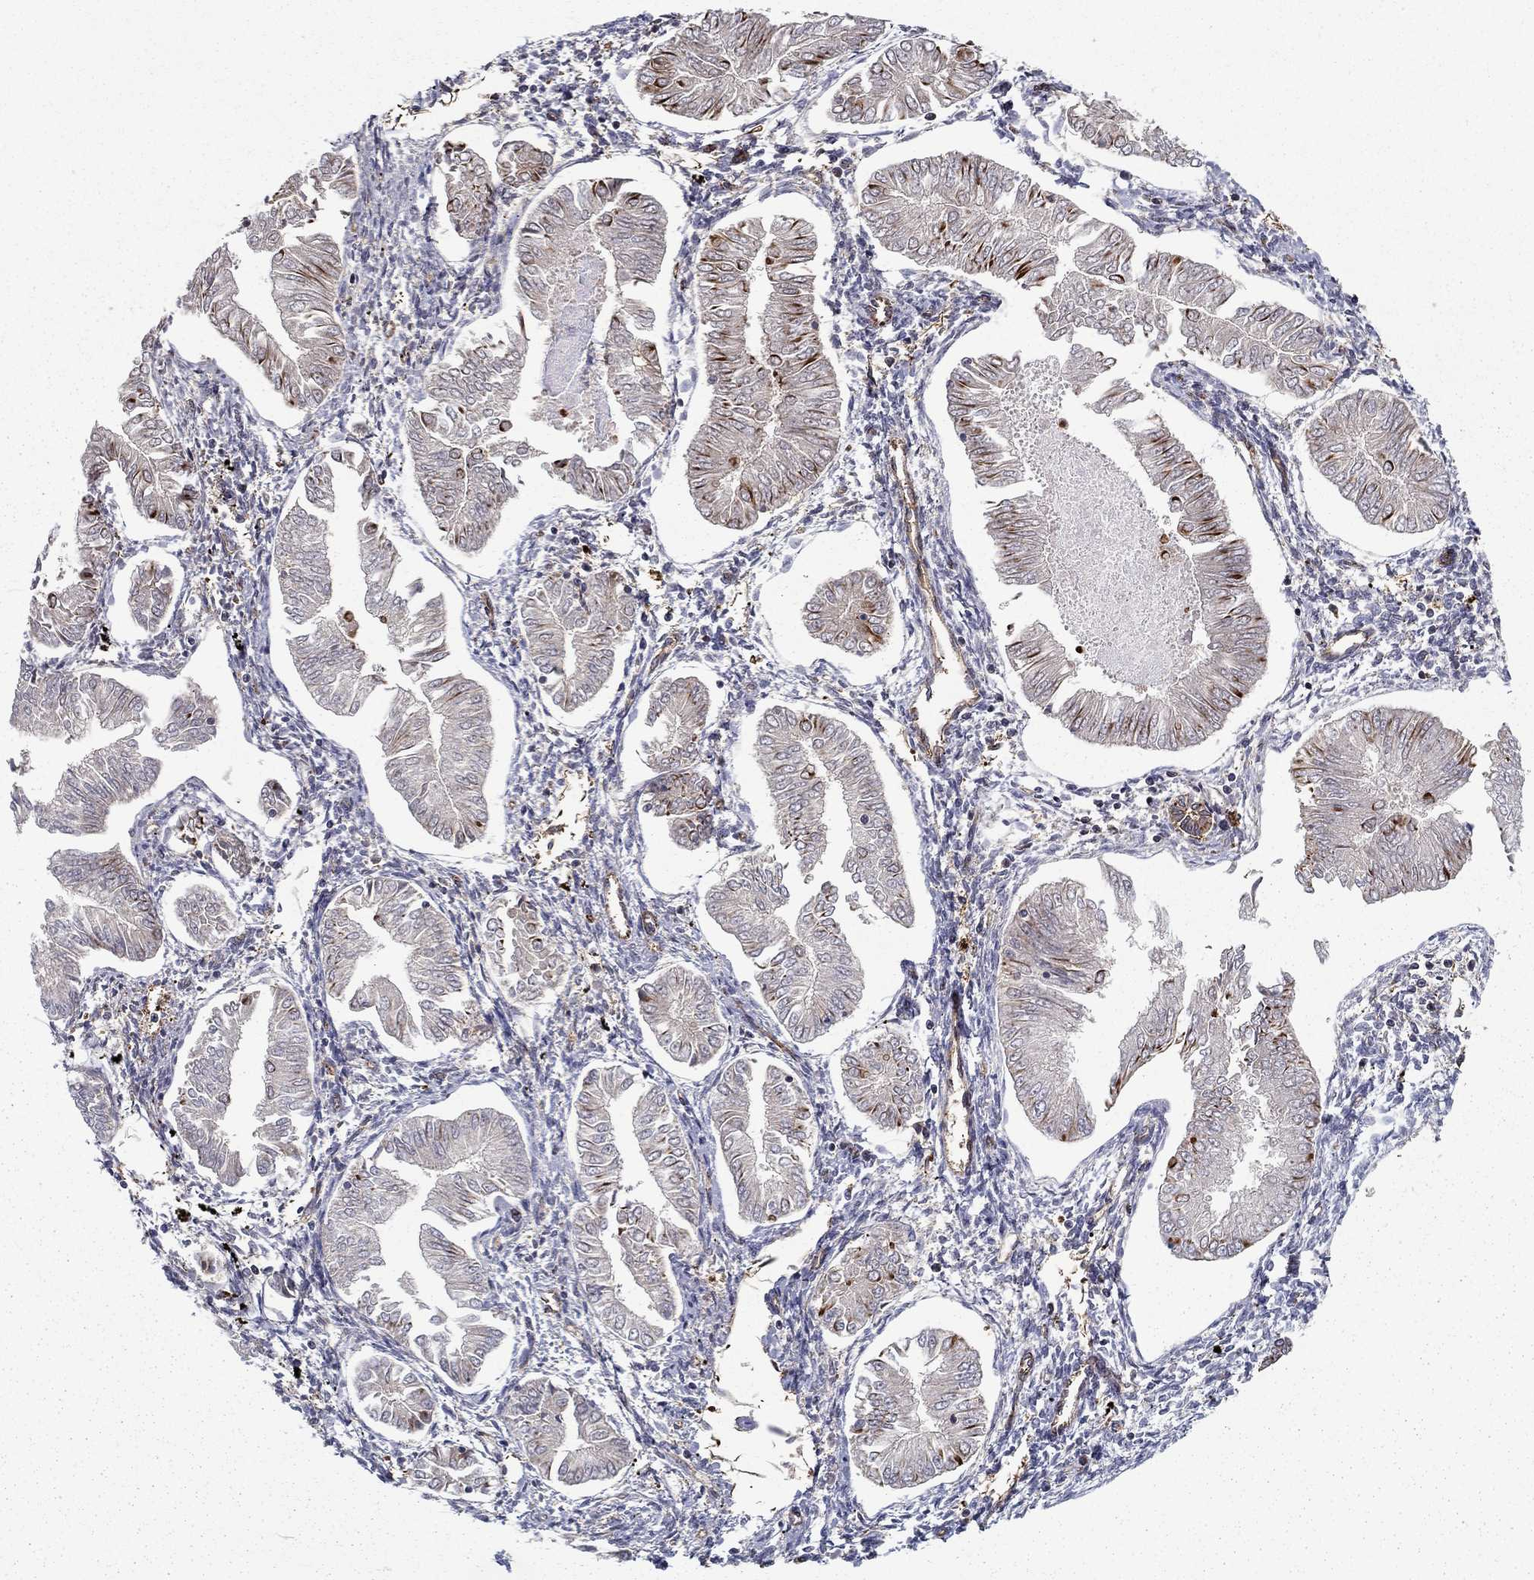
{"staining": {"intensity": "moderate", "quantity": "<25%", "location": "cytoplasmic/membranous"}, "tissue": "endometrial cancer", "cell_type": "Tumor cells", "image_type": "cancer", "snomed": [{"axis": "morphology", "description": "Adenocarcinoma, NOS"}, {"axis": "topography", "description": "Endometrium"}], "caption": "Tumor cells display low levels of moderate cytoplasmic/membranous positivity in about <25% of cells in human endometrial cancer.", "gene": "ADM", "patient": {"sex": "female", "age": 53}}